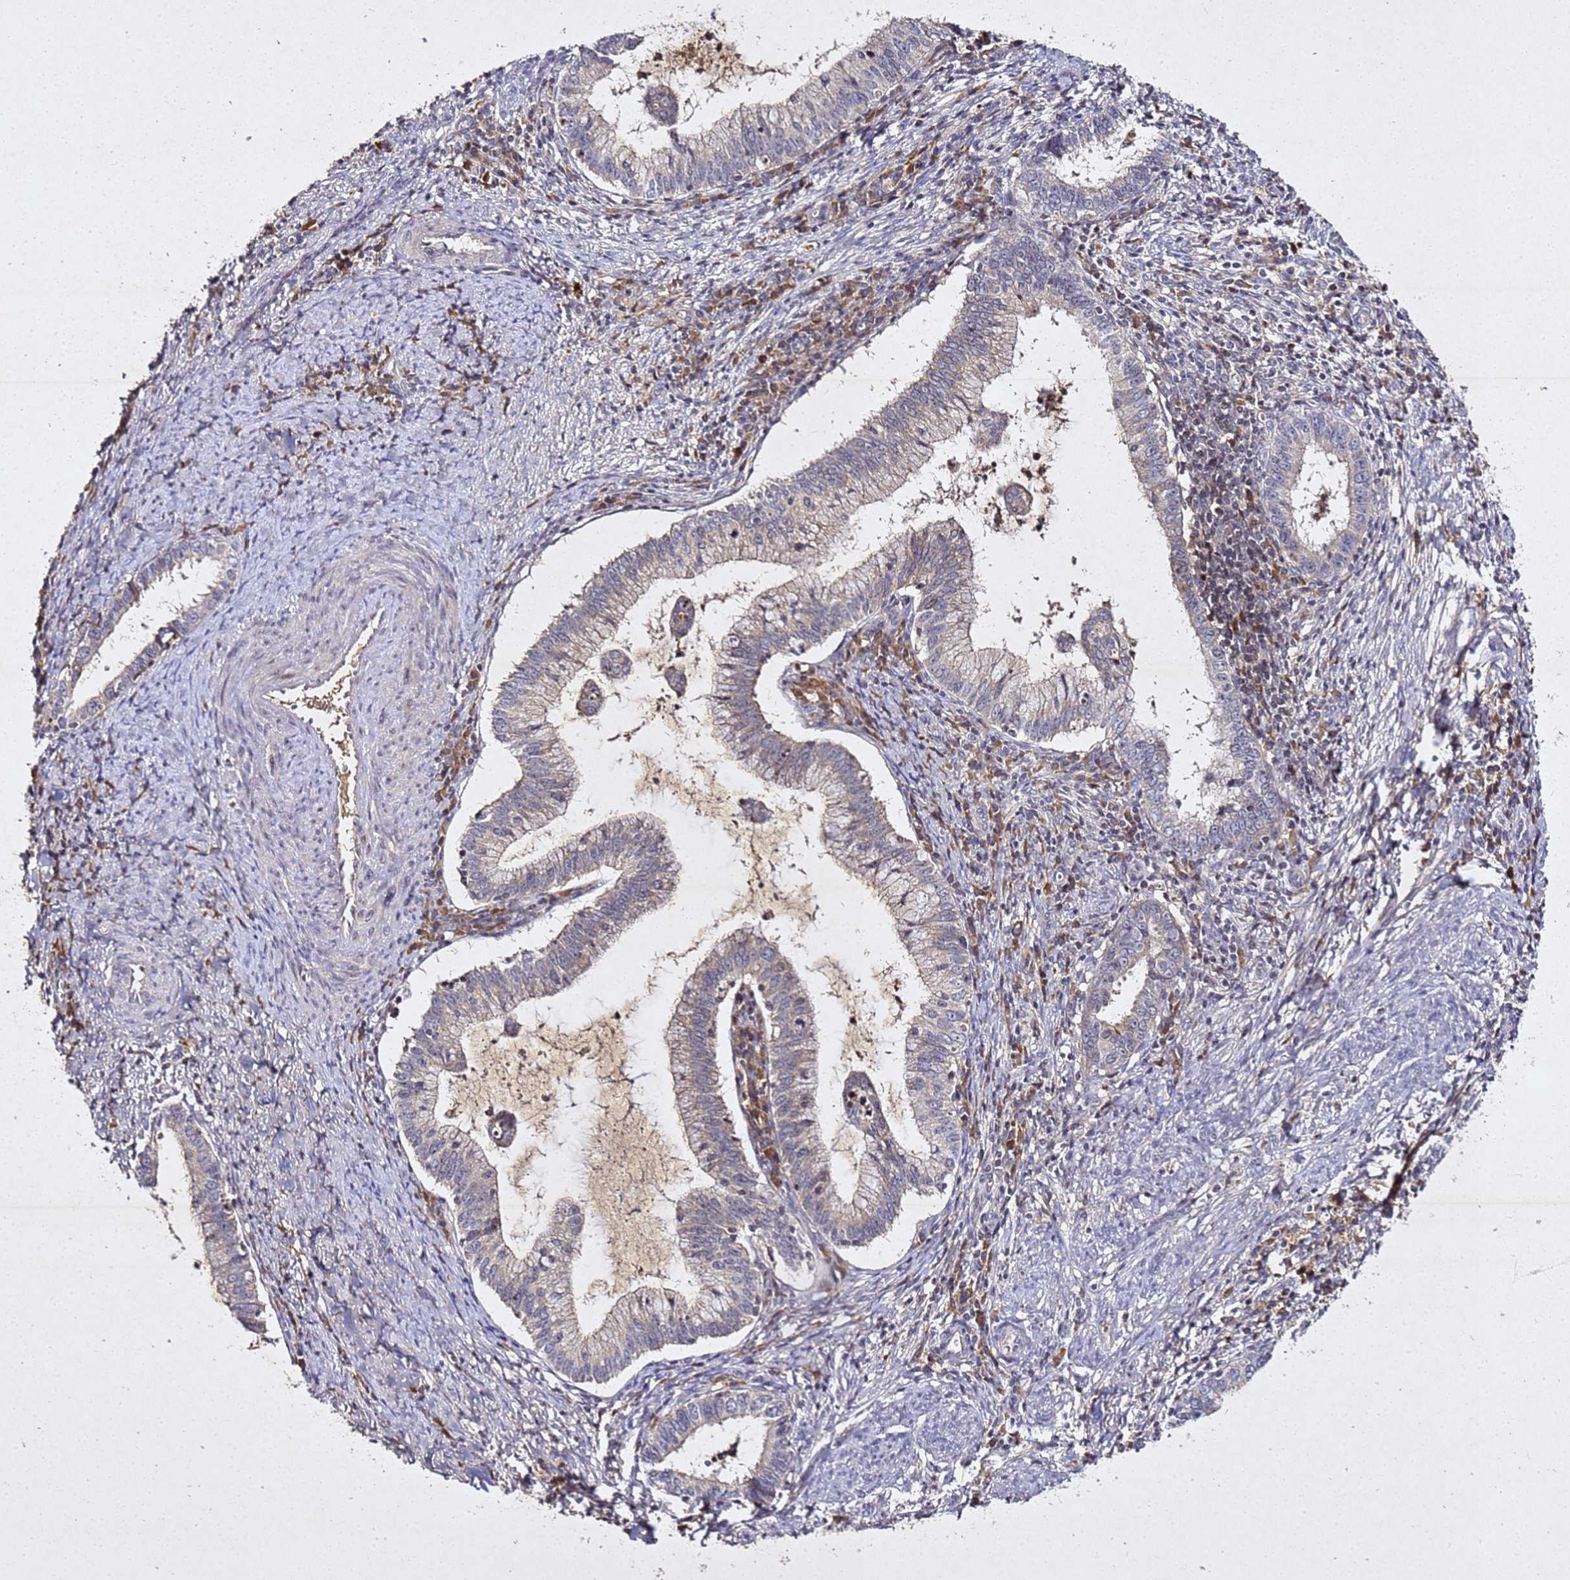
{"staining": {"intensity": "weak", "quantity": "<25%", "location": "cytoplasmic/membranous"}, "tissue": "cervical cancer", "cell_type": "Tumor cells", "image_type": "cancer", "snomed": [{"axis": "morphology", "description": "Adenocarcinoma, NOS"}, {"axis": "topography", "description": "Cervix"}], "caption": "Tumor cells are negative for brown protein staining in cervical cancer (adenocarcinoma).", "gene": "SV2B", "patient": {"sex": "female", "age": 36}}